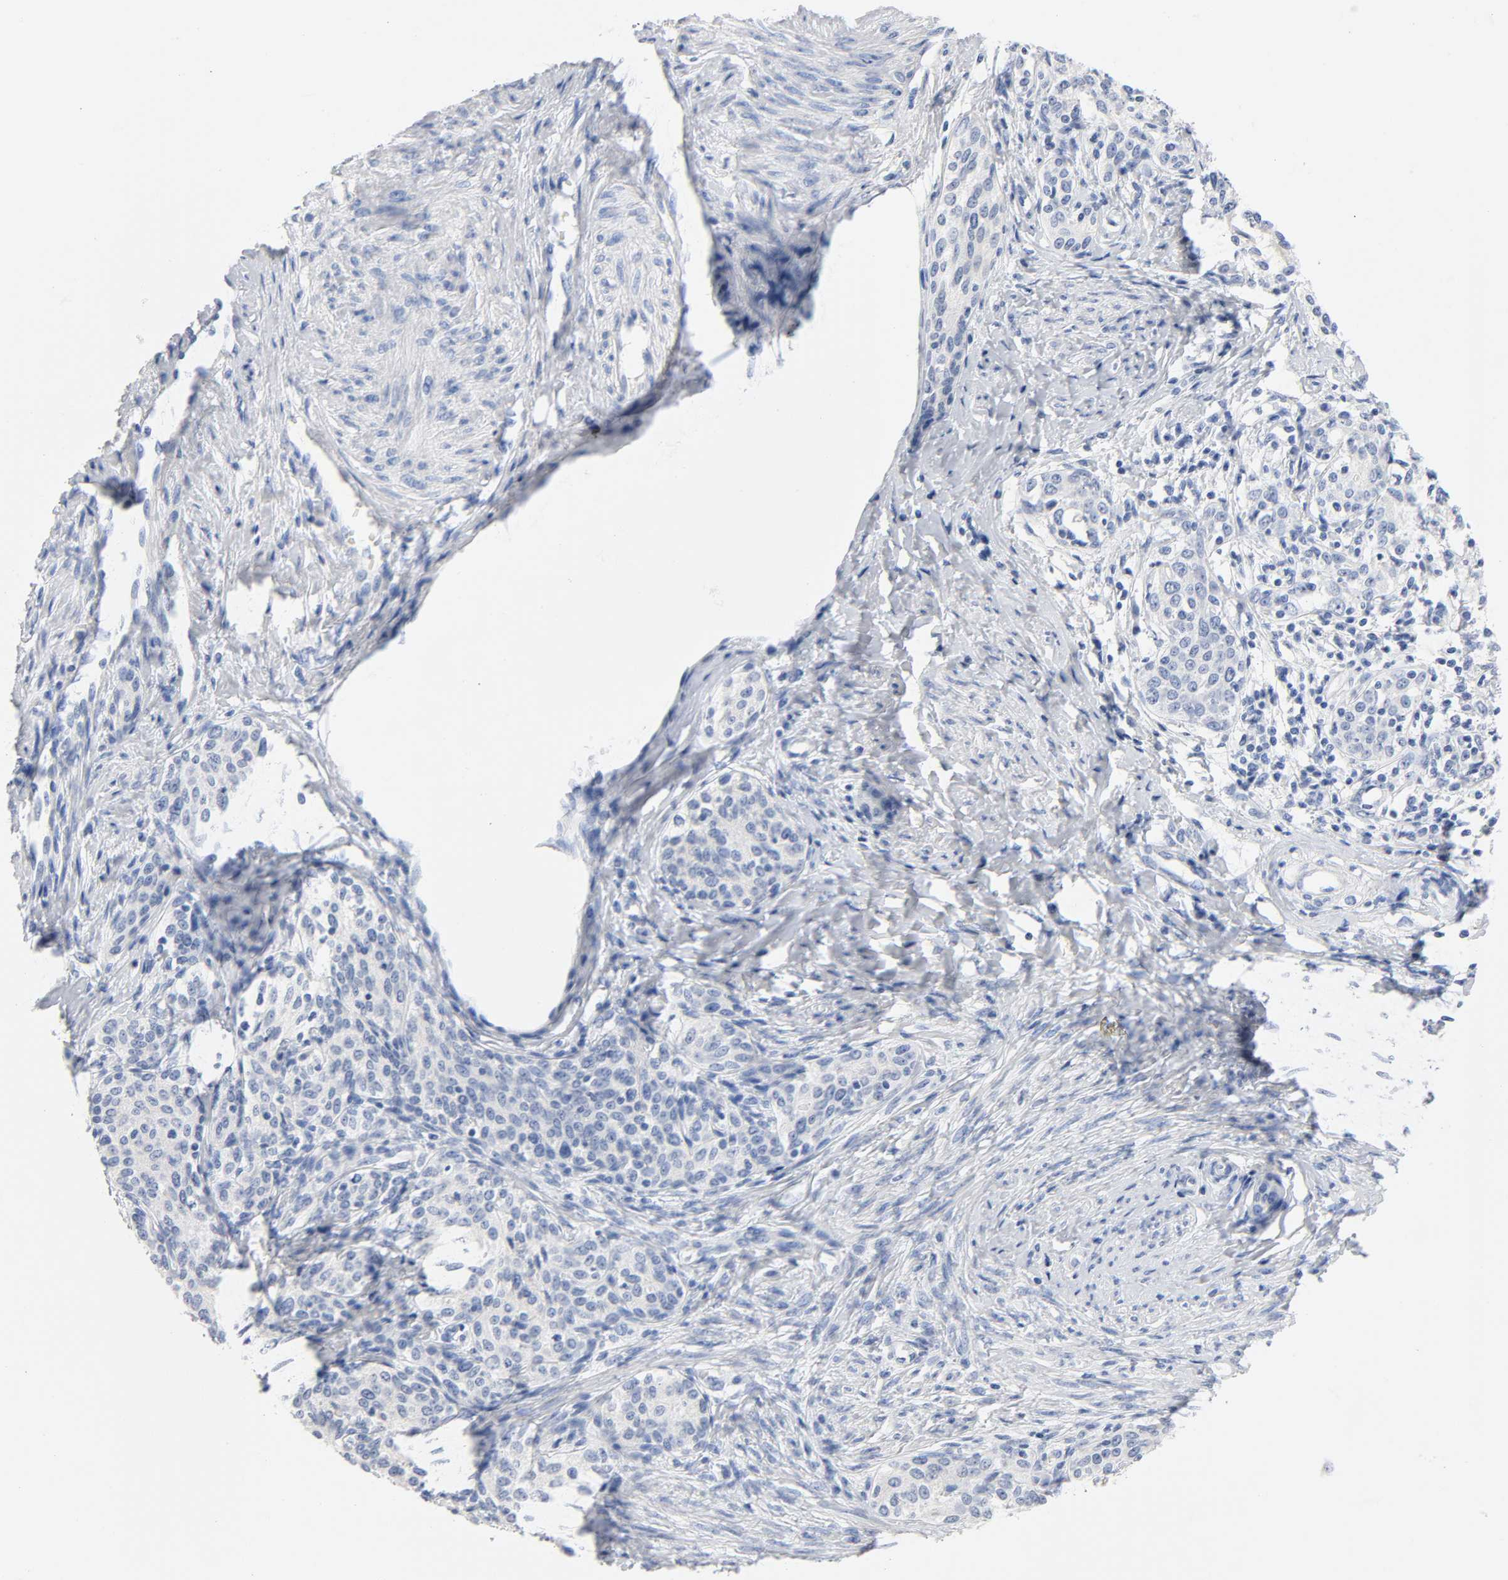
{"staining": {"intensity": "negative", "quantity": "none", "location": "none"}, "tissue": "cervical cancer", "cell_type": "Tumor cells", "image_type": "cancer", "snomed": [{"axis": "morphology", "description": "Squamous cell carcinoma, NOS"}, {"axis": "morphology", "description": "Adenocarcinoma, NOS"}, {"axis": "topography", "description": "Cervix"}], "caption": "Protein analysis of cervical cancer reveals no significant staining in tumor cells. (Brightfield microscopy of DAB immunohistochemistry (IHC) at high magnification).", "gene": "ACP3", "patient": {"sex": "female", "age": 52}}